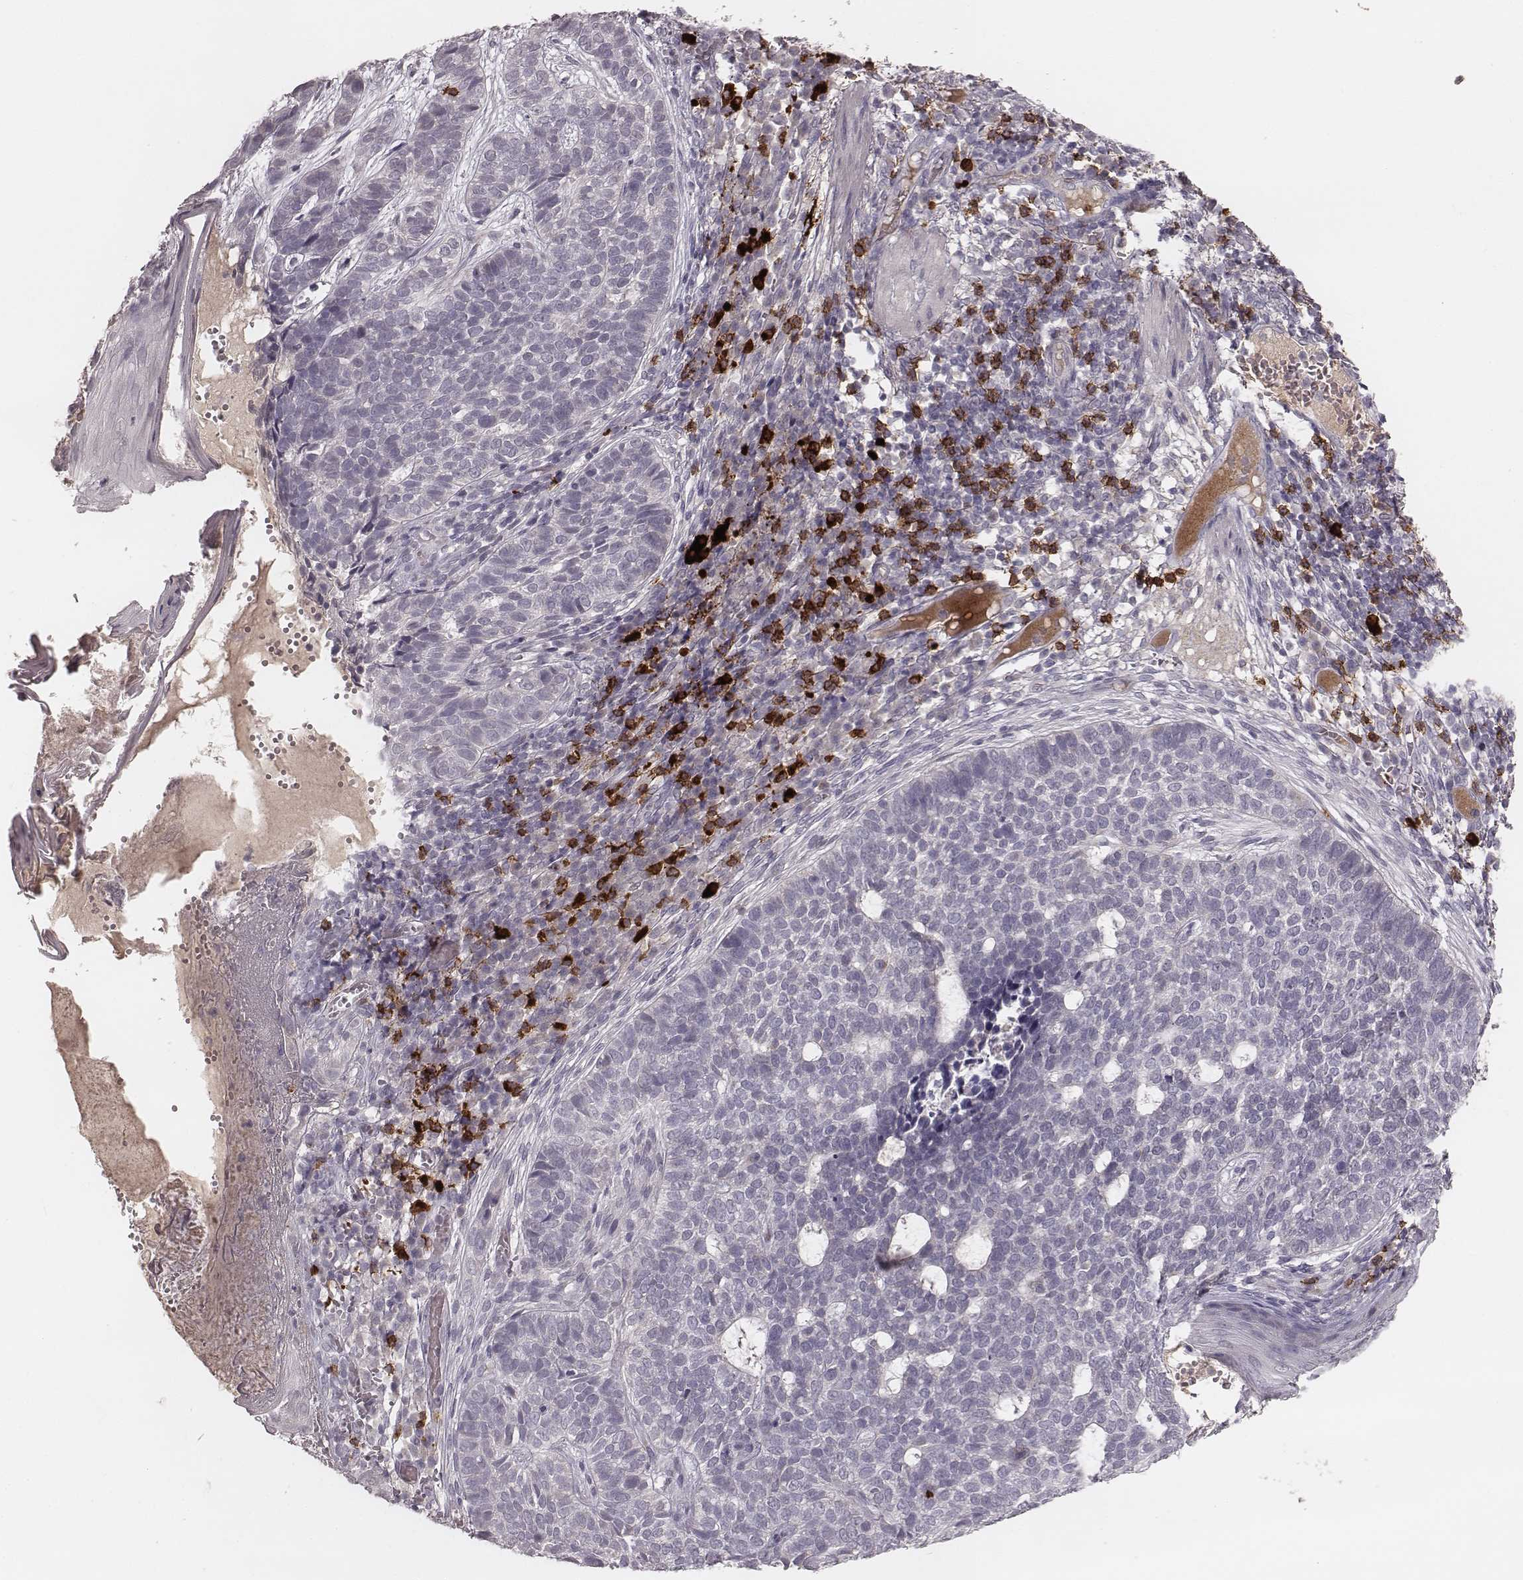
{"staining": {"intensity": "negative", "quantity": "none", "location": "none"}, "tissue": "skin cancer", "cell_type": "Tumor cells", "image_type": "cancer", "snomed": [{"axis": "morphology", "description": "Basal cell carcinoma"}, {"axis": "topography", "description": "Skin"}], "caption": "High power microscopy histopathology image of an immunohistochemistry (IHC) histopathology image of skin cancer, revealing no significant staining in tumor cells.", "gene": "CD8A", "patient": {"sex": "female", "age": 69}}